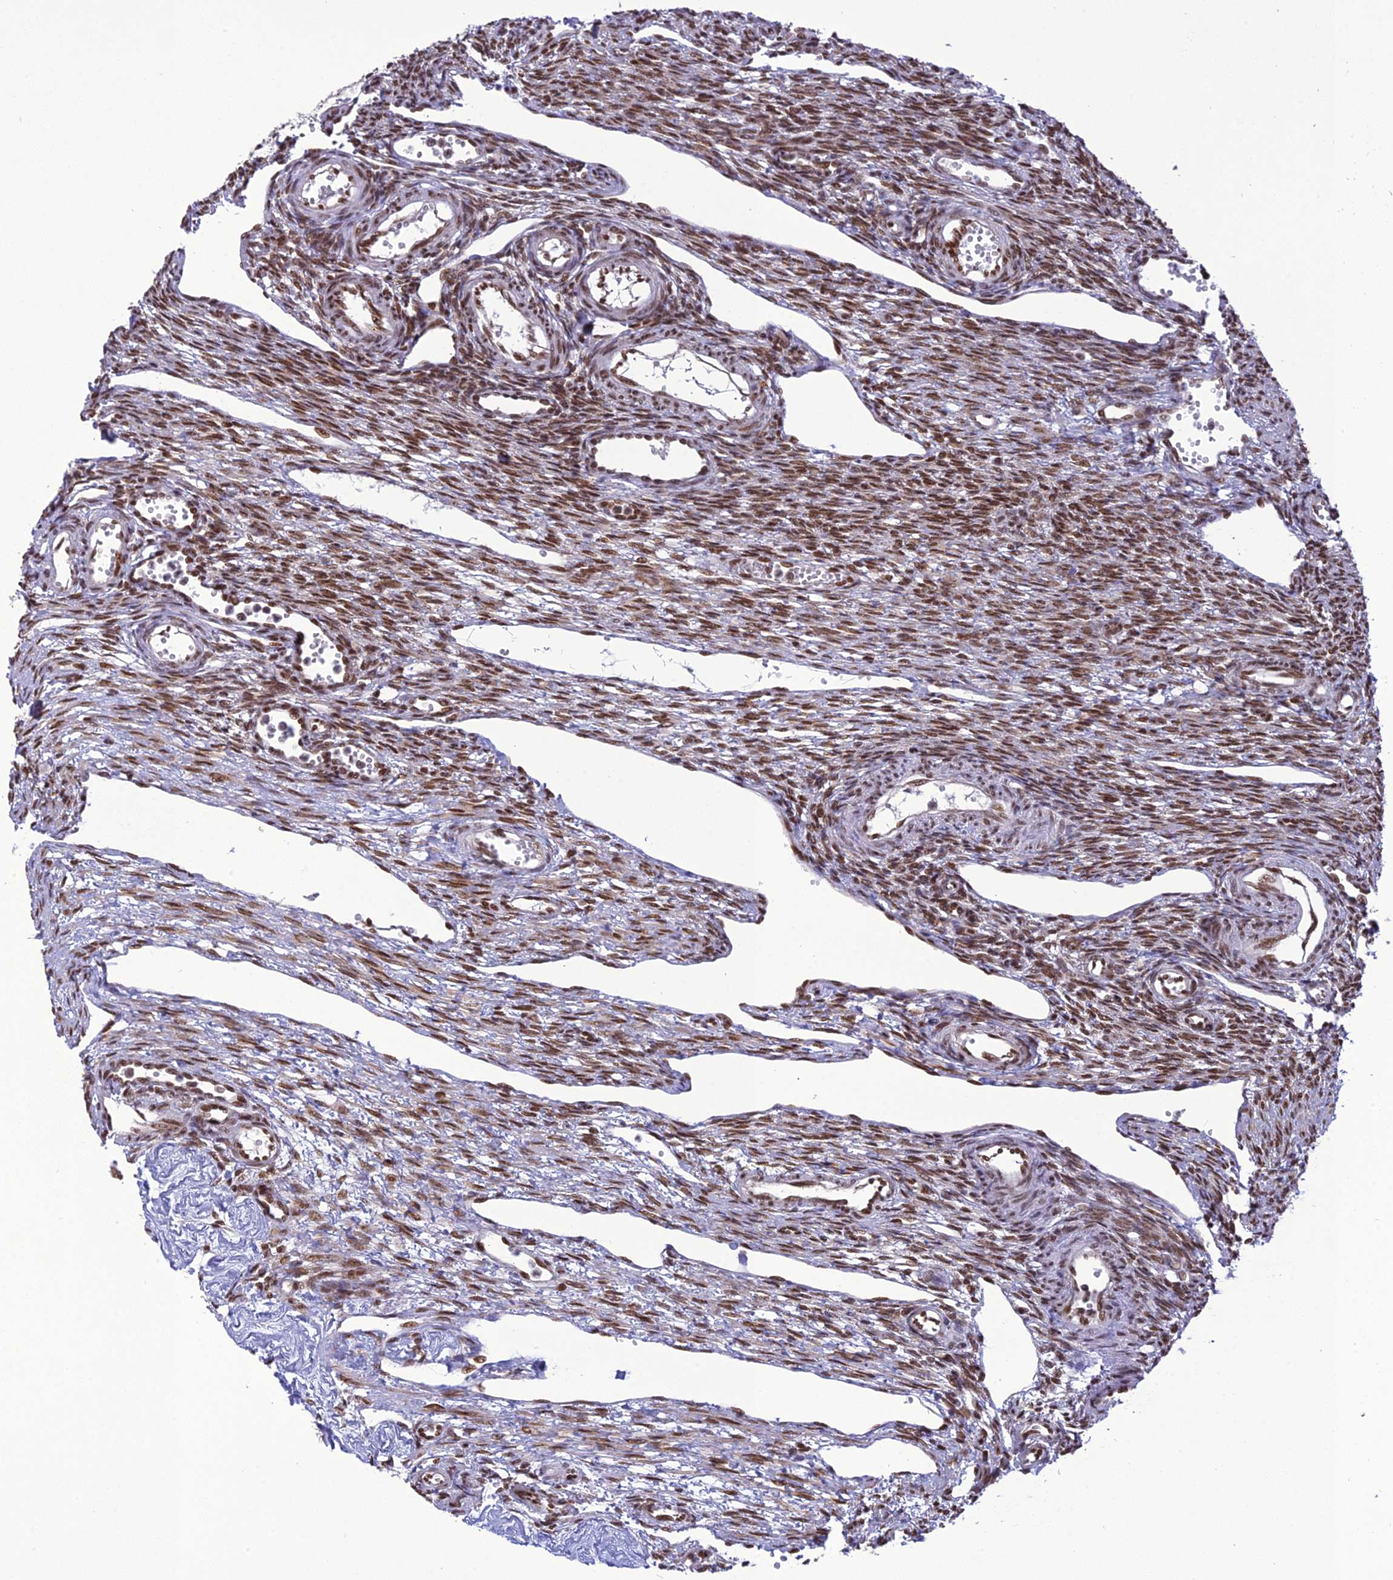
{"staining": {"intensity": "moderate", "quantity": "25%-75%", "location": "nuclear"}, "tissue": "ovary", "cell_type": "Ovarian stroma cells", "image_type": "normal", "snomed": [{"axis": "morphology", "description": "Normal tissue, NOS"}, {"axis": "morphology", "description": "Cyst, NOS"}, {"axis": "topography", "description": "Ovary"}], "caption": "DAB (3,3'-diaminobenzidine) immunohistochemical staining of normal ovary demonstrates moderate nuclear protein staining in about 25%-75% of ovarian stroma cells.", "gene": "DDX1", "patient": {"sex": "female", "age": 33}}